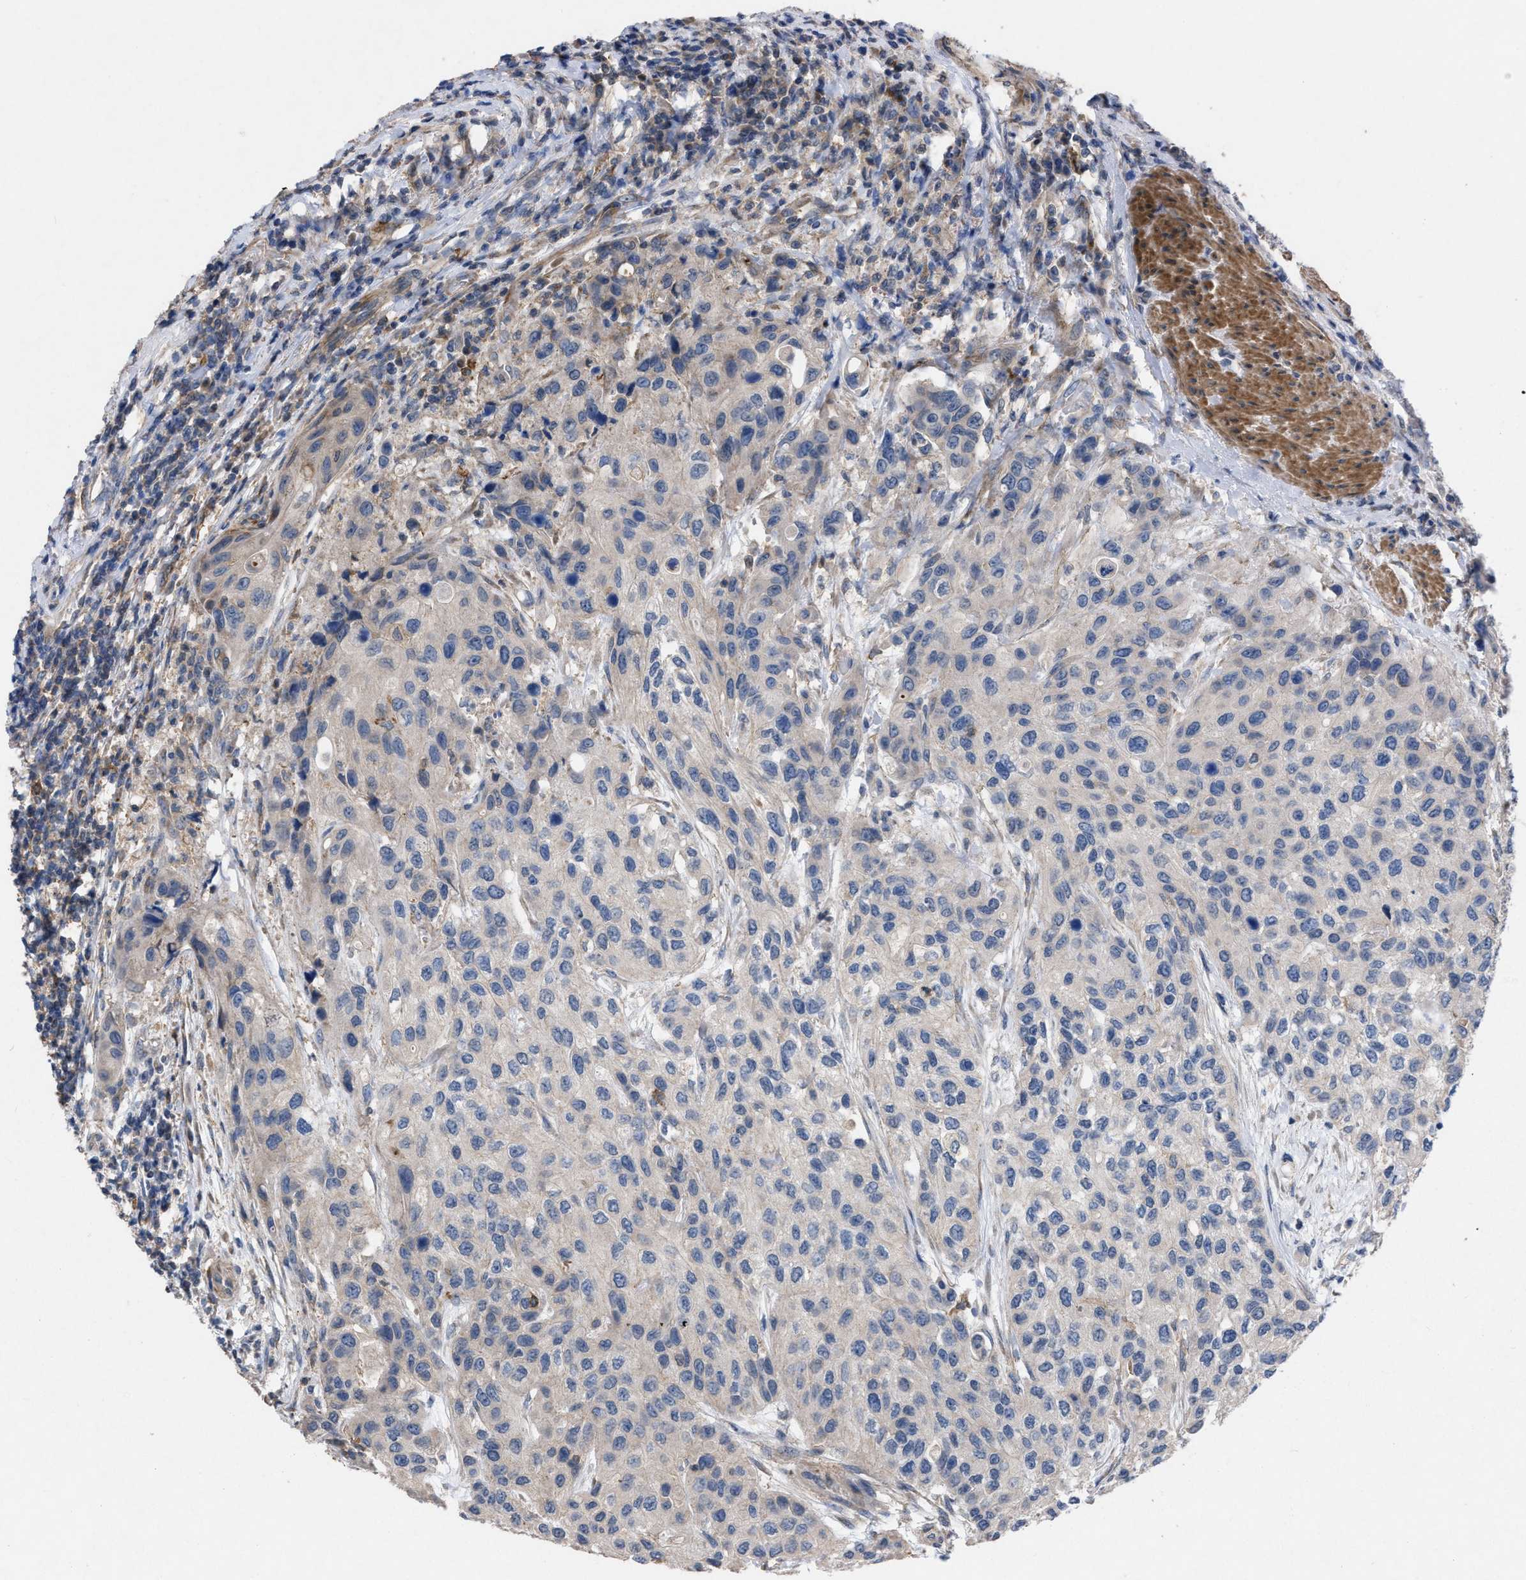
{"staining": {"intensity": "negative", "quantity": "none", "location": "none"}, "tissue": "urothelial cancer", "cell_type": "Tumor cells", "image_type": "cancer", "snomed": [{"axis": "morphology", "description": "Urothelial carcinoma, High grade"}, {"axis": "topography", "description": "Urinary bladder"}], "caption": "Immunohistochemical staining of urothelial carcinoma (high-grade) exhibits no significant staining in tumor cells.", "gene": "TMEM131", "patient": {"sex": "female", "age": 56}}